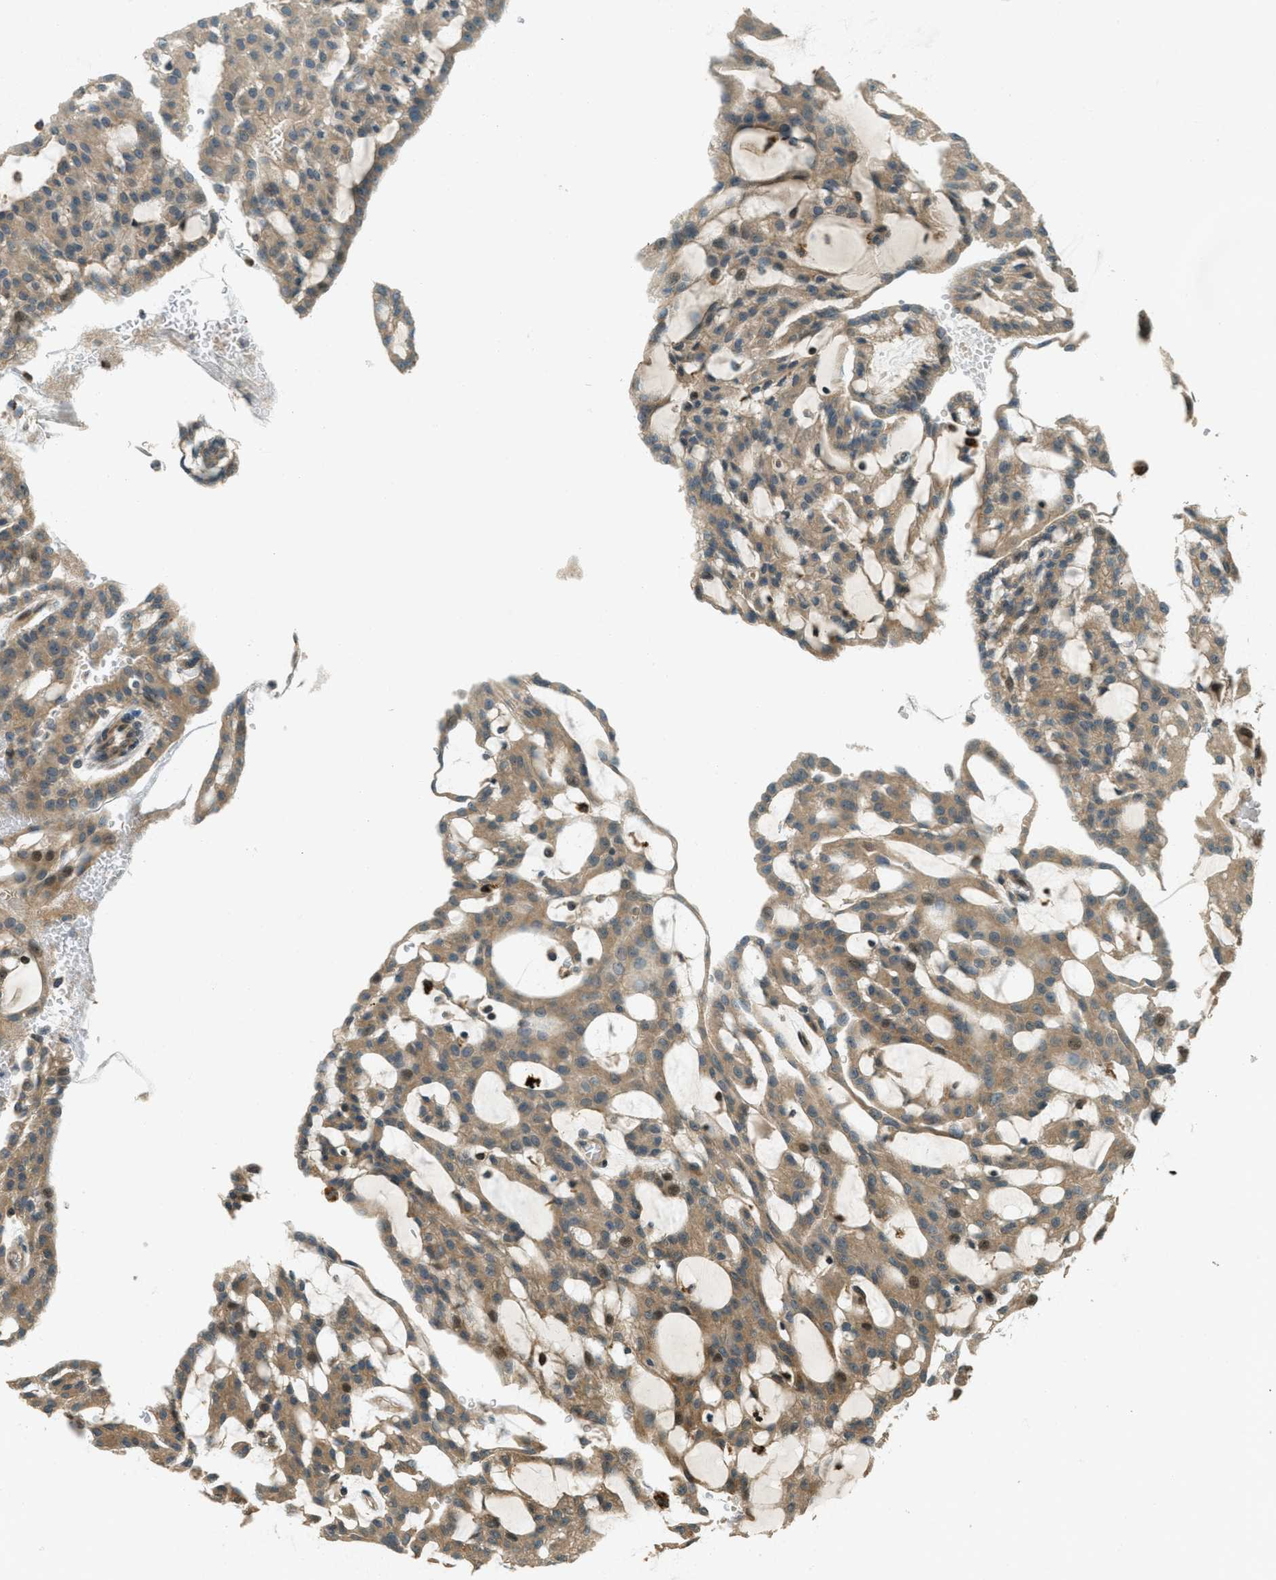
{"staining": {"intensity": "weak", "quantity": ">75%", "location": "cytoplasmic/membranous,nuclear"}, "tissue": "renal cancer", "cell_type": "Tumor cells", "image_type": "cancer", "snomed": [{"axis": "morphology", "description": "Adenocarcinoma, NOS"}, {"axis": "topography", "description": "Kidney"}], "caption": "A histopathology image of human renal adenocarcinoma stained for a protein displays weak cytoplasmic/membranous and nuclear brown staining in tumor cells. (DAB (3,3'-diaminobenzidine) = brown stain, brightfield microscopy at high magnification).", "gene": "PTPN23", "patient": {"sex": "male", "age": 63}}